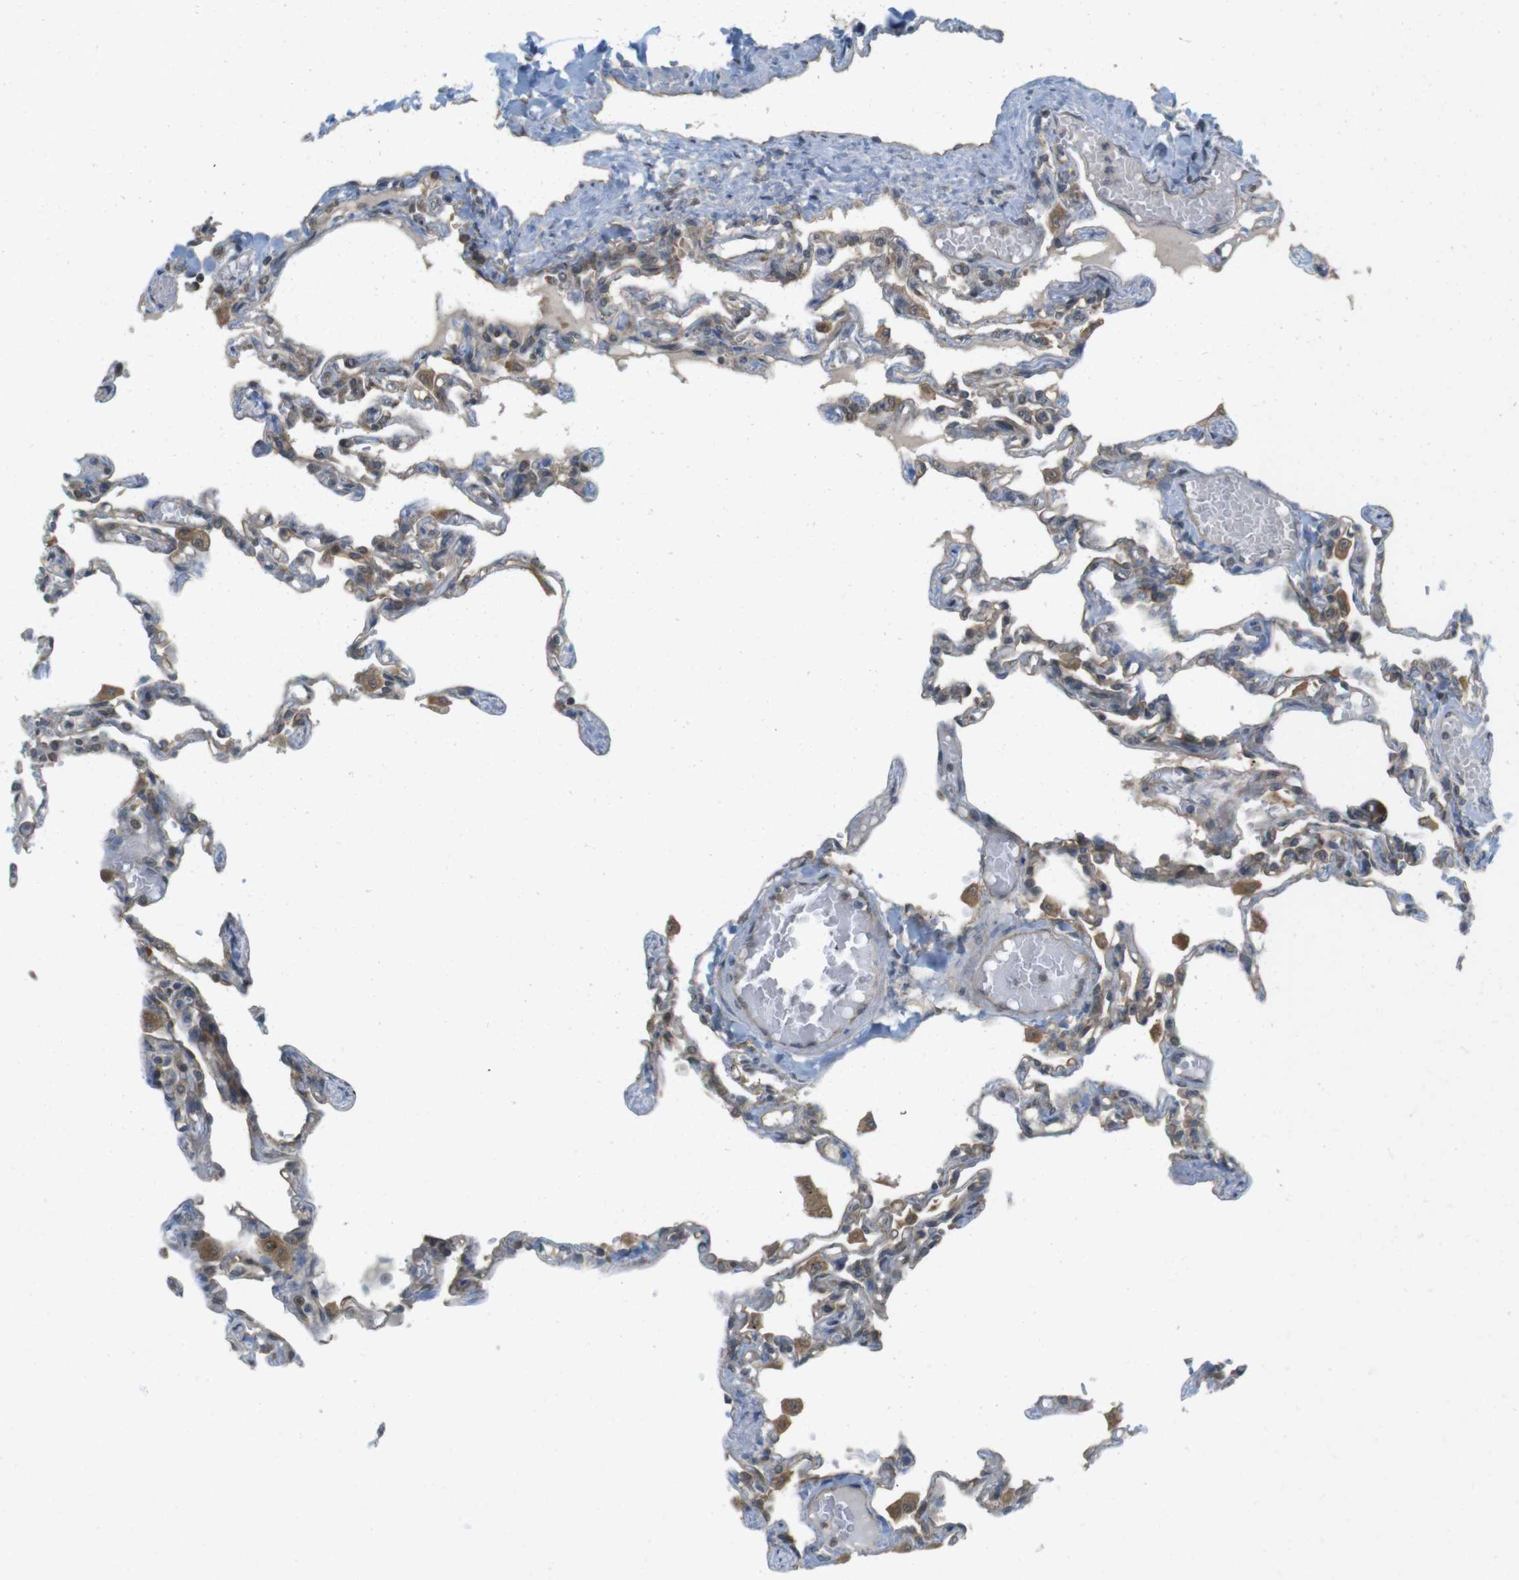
{"staining": {"intensity": "moderate", "quantity": "25%-75%", "location": "cytoplasmic/membranous"}, "tissue": "lung", "cell_type": "Alveolar cells", "image_type": "normal", "snomed": [{"axis": "morphology", "description": "Normal tissue, NOS"}, {"axis": "topography", "description": "Lung"}], "caption": "Immunohistochemistry (IHC) (DAB) staining of benign human lung demonstrates moderate cytoplasmic/membranous protein staining in approximately 25%-75% of alveolar cells.", "gene": "RNF130", "patient": {"sex": "male", "age": 21}}